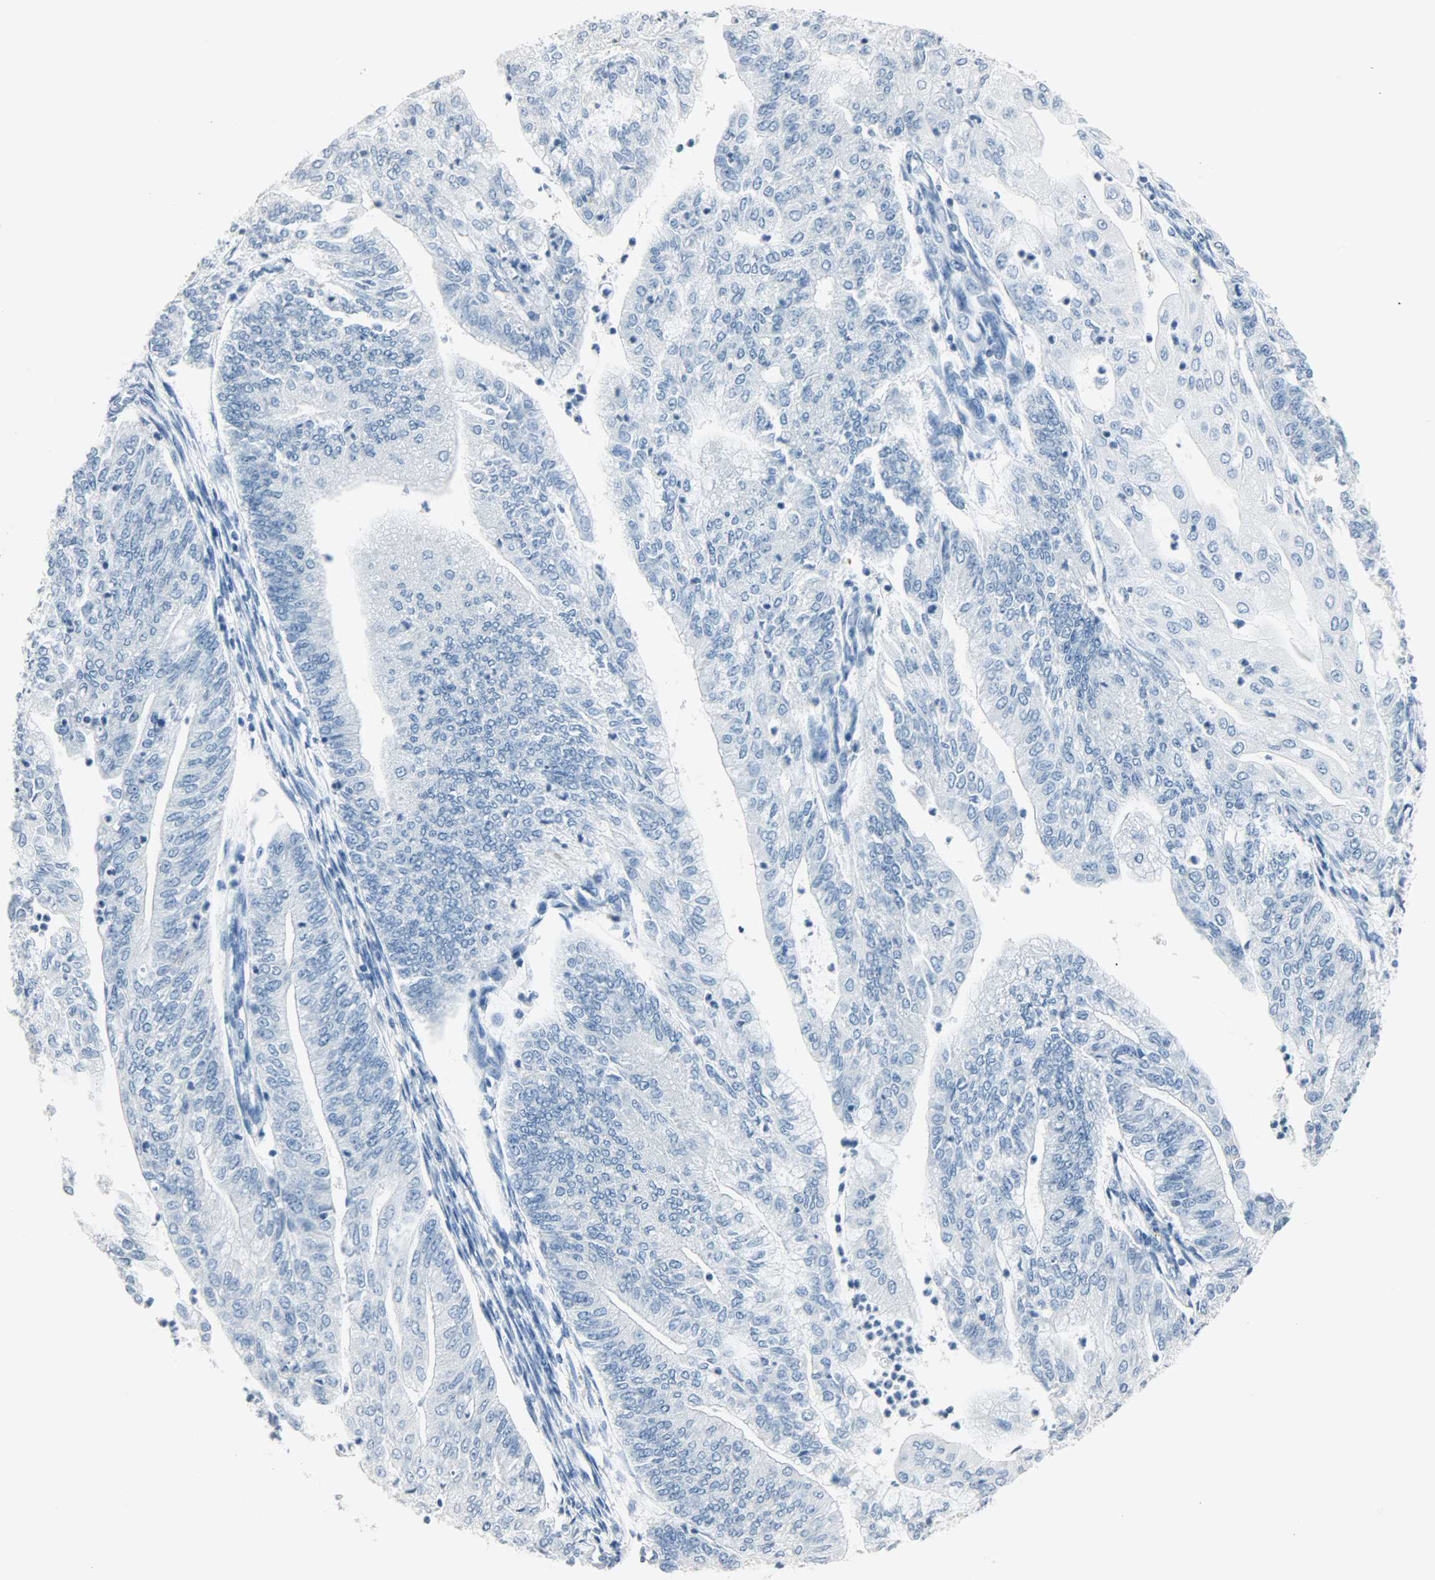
{"staining": {"intensity": "negative", "quantity": "none", "location": "none"}, "tissue": "endometrial cancer", "cell_type": "Tumor cells", "image_type": "cancer", "snomed": [{"axis": "morphology", "description": "Adenocarcinoma, NOS"}, {"axis": "topography", "description": "Endometrium"}], "caption": "A photomicrograph of endometrial cancer (adenocarcinoma) stained for a protein demonstrates no brown staining in tumor cells.", "gene": "PTPN6", "patient": {"sex": "female", "age": 59}}